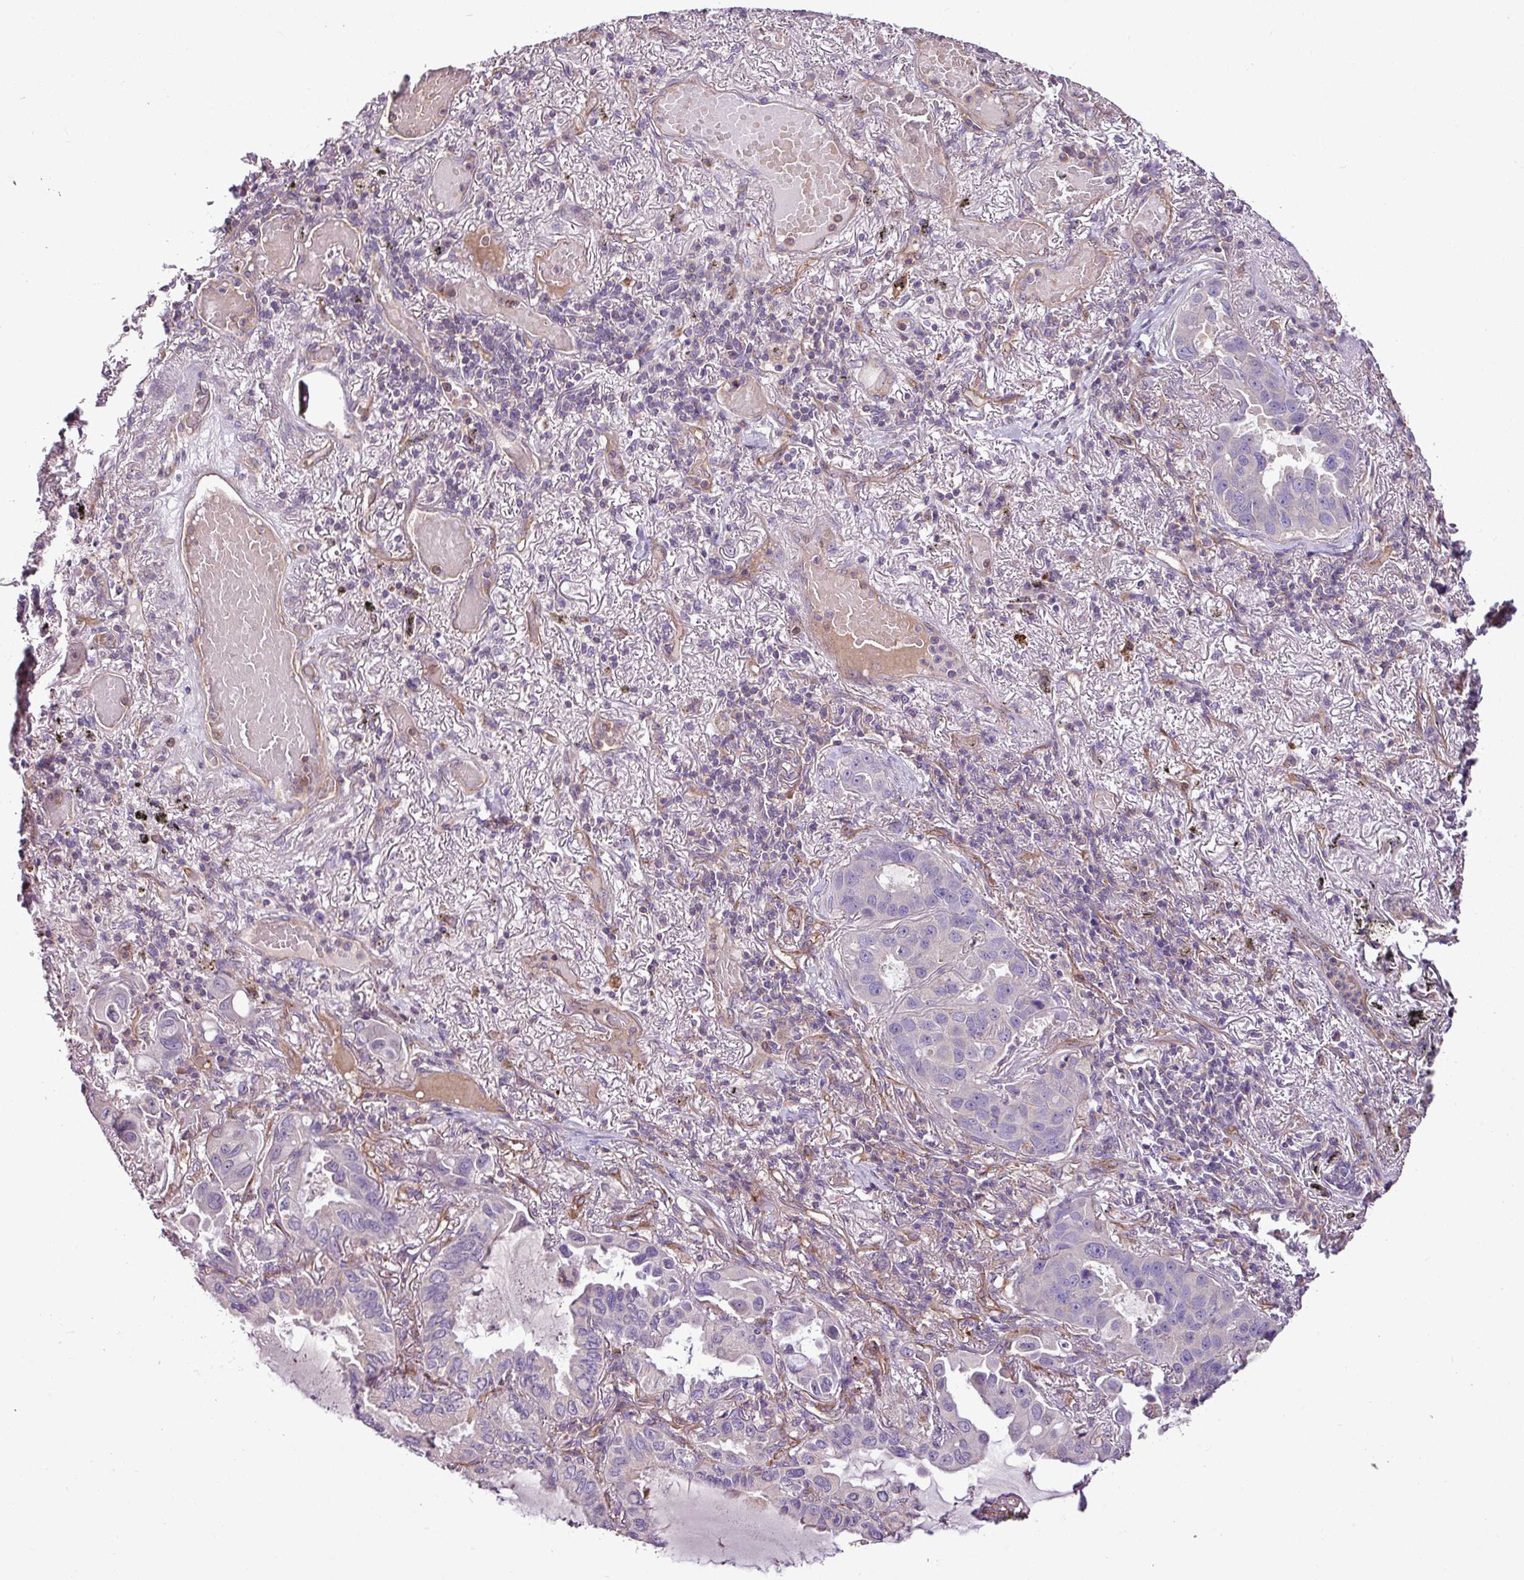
{"staining": {"intensity": "negative", "quantity": "none", "location": "none"}, "tissue": "lung cancer", "cell_type": "Tumor cells", "image_type": "cancer", "snomed": [{"axis": "morphology", "description": "Adenocarcinoma, NOS"}, {"axis": "topography", "description": "Lung"}], "caption": "Adenocarcinoma (lung) stained for a protein using immunohistochemistry (IHC) reveals no staining tumor cells.", "gene": "ZNF106", "patient": {"sex": "male", "age": 64}}